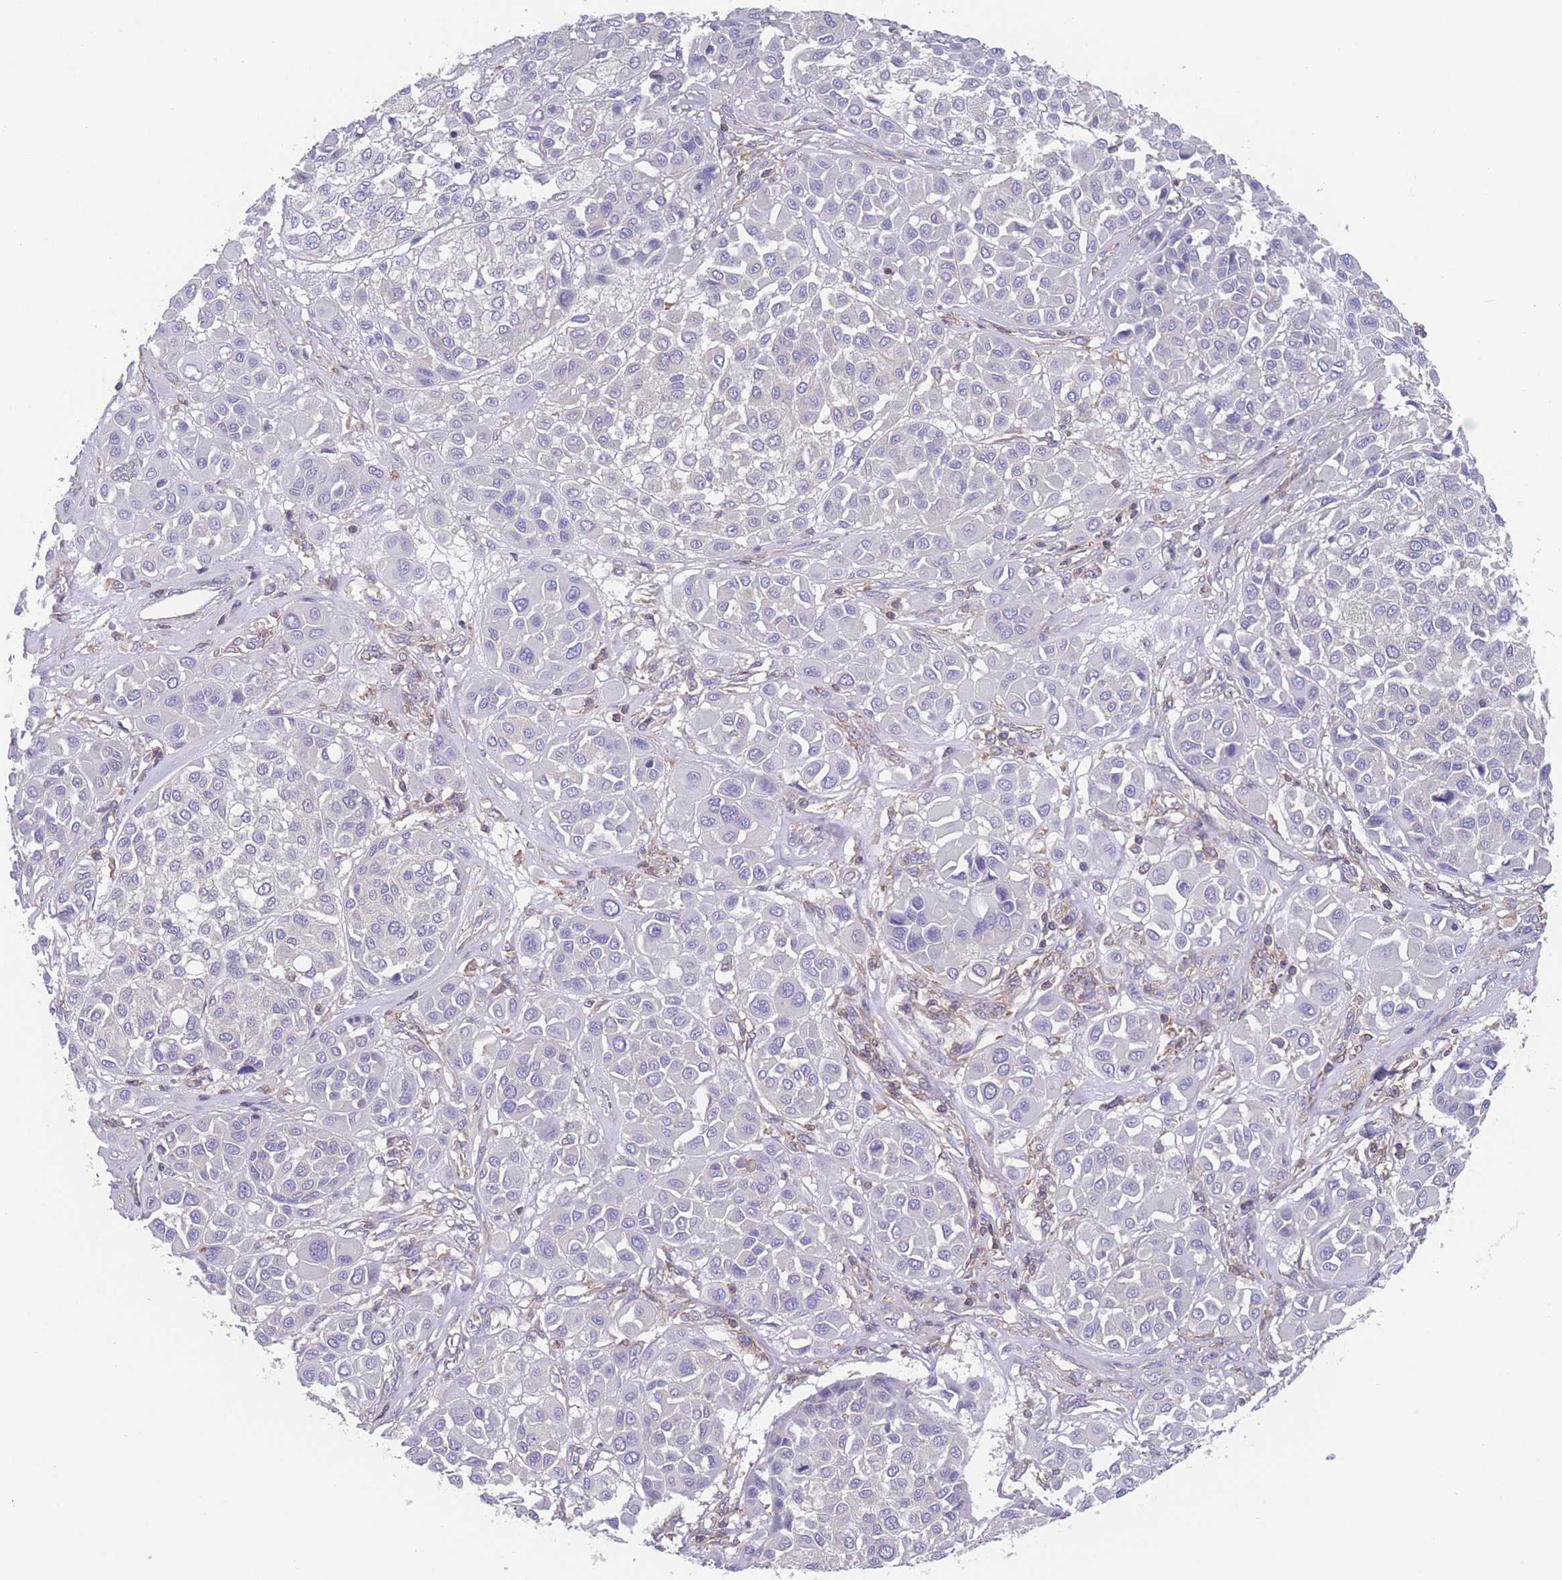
{"staining": {"intensity": "negative", "quantity": "none", "location": "none"}, "tissue": "melanoma", "cell_type": "Tumor cells", "image_type": "cancer", "snomed": [{"axis": "morphology", "description": "Malignant melanoma, Metastatic site"}, {"axis": "topography", "description": "Soft tissue"}], "caption": "An image of human malignant melanoma (metastatic site) is negative for staining in tumor cells.", "gene": "ADH1A", "patient": {"sex": "male", "age": 41}}